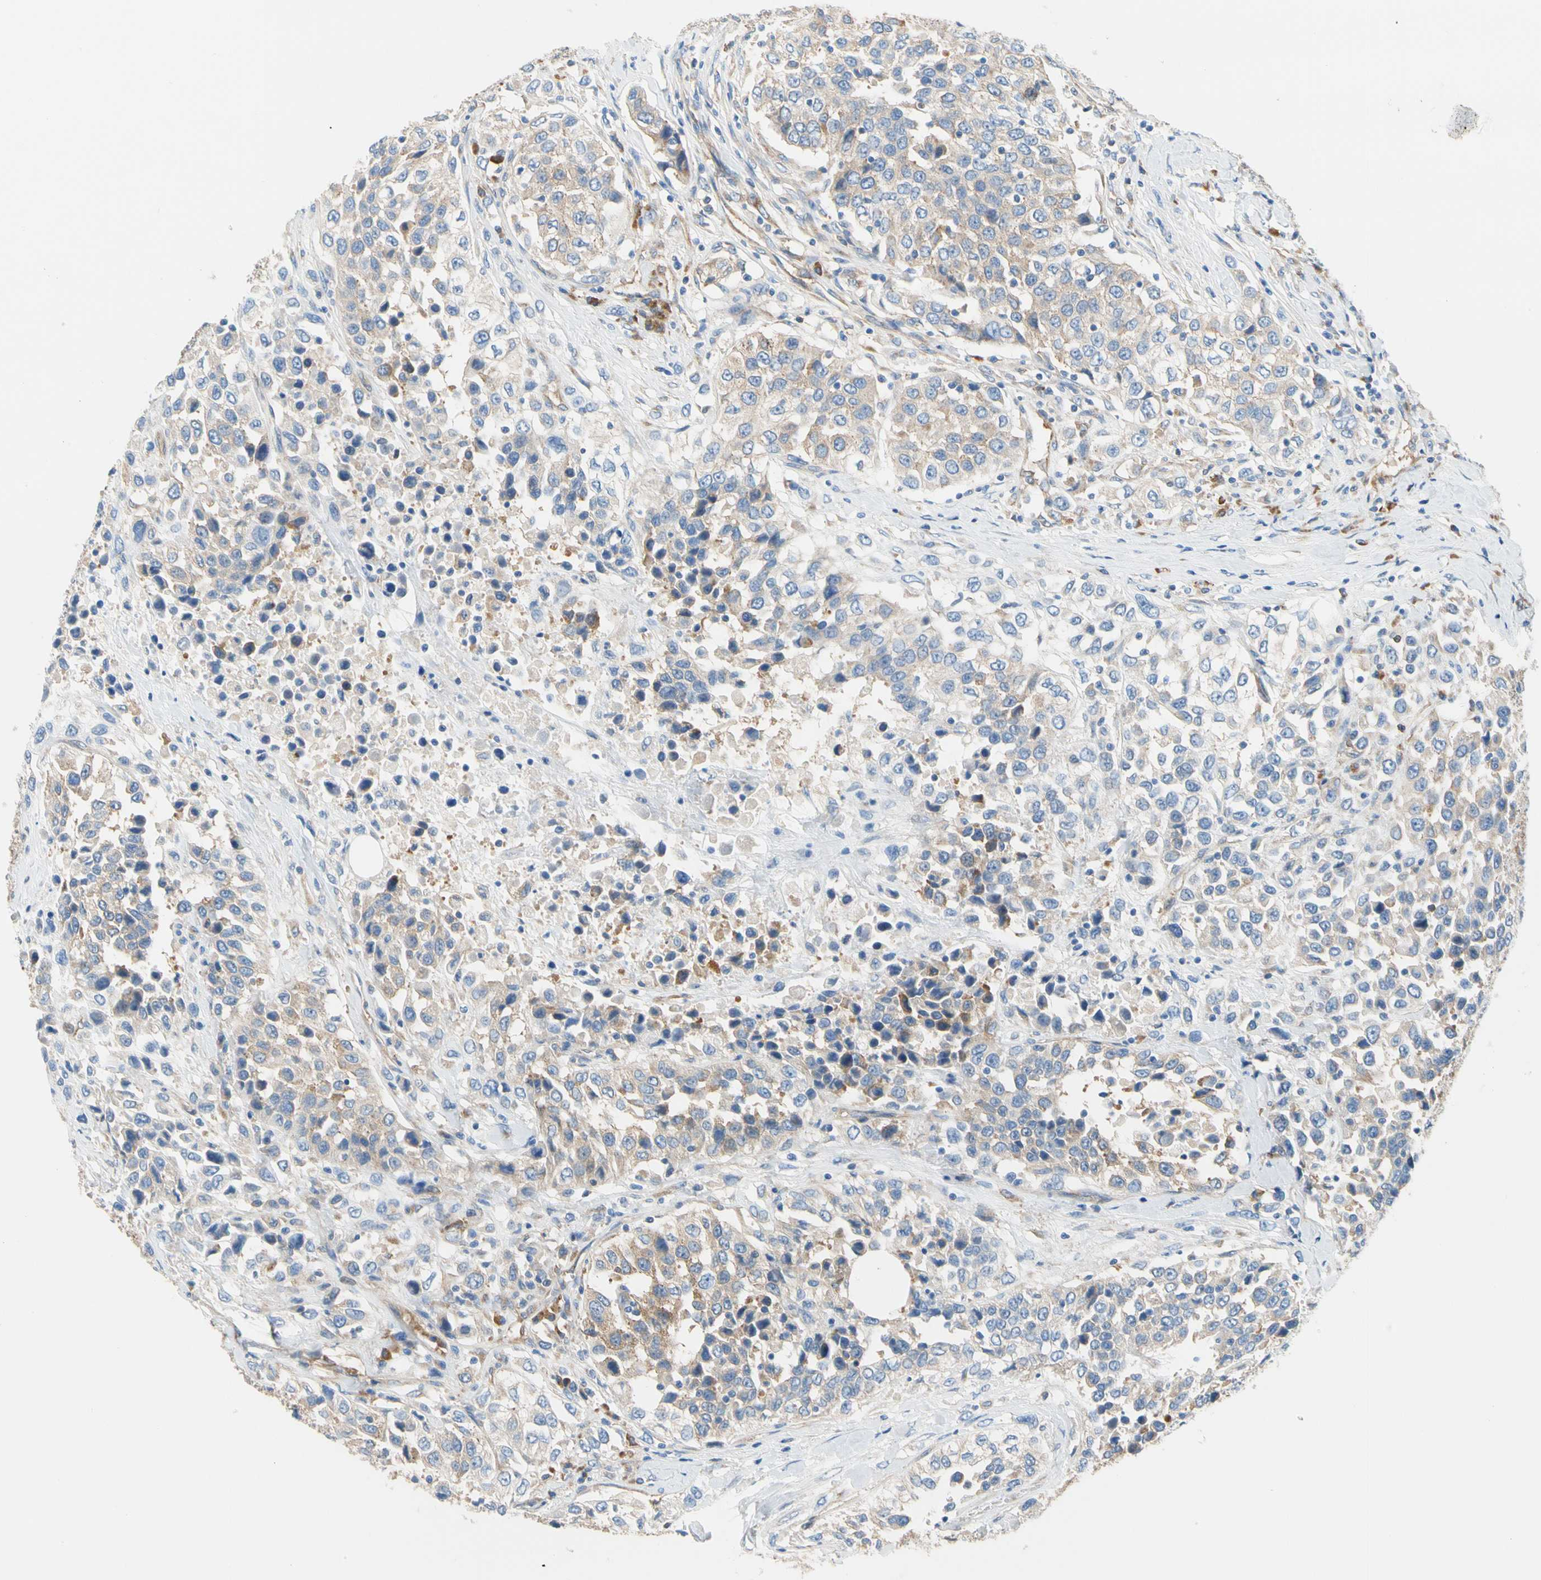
{"staining": {"intensity": "weak", "quantity": ">75%", "location": "cytoplasmic/membranous"}, "tissue": "urothelial cancer", "cell_type": "Tumor cells", "image_type": "cancer", "snomed": [{"axis": "morphology", "description": "Urothelial carcinoma, High grade"}, {"axis": "topography", "description": "Urinary bladder"}], "caption": "DAB (3,3'-diaminobenzidine) immunohistochemical staining of human high-grade urothelial carcinoma displays weak cytoplasmic/membranous protein expression in about >75% of tumor cells.", "gene": "GPHN", "patient": {"sex": "female", "age": 80}}